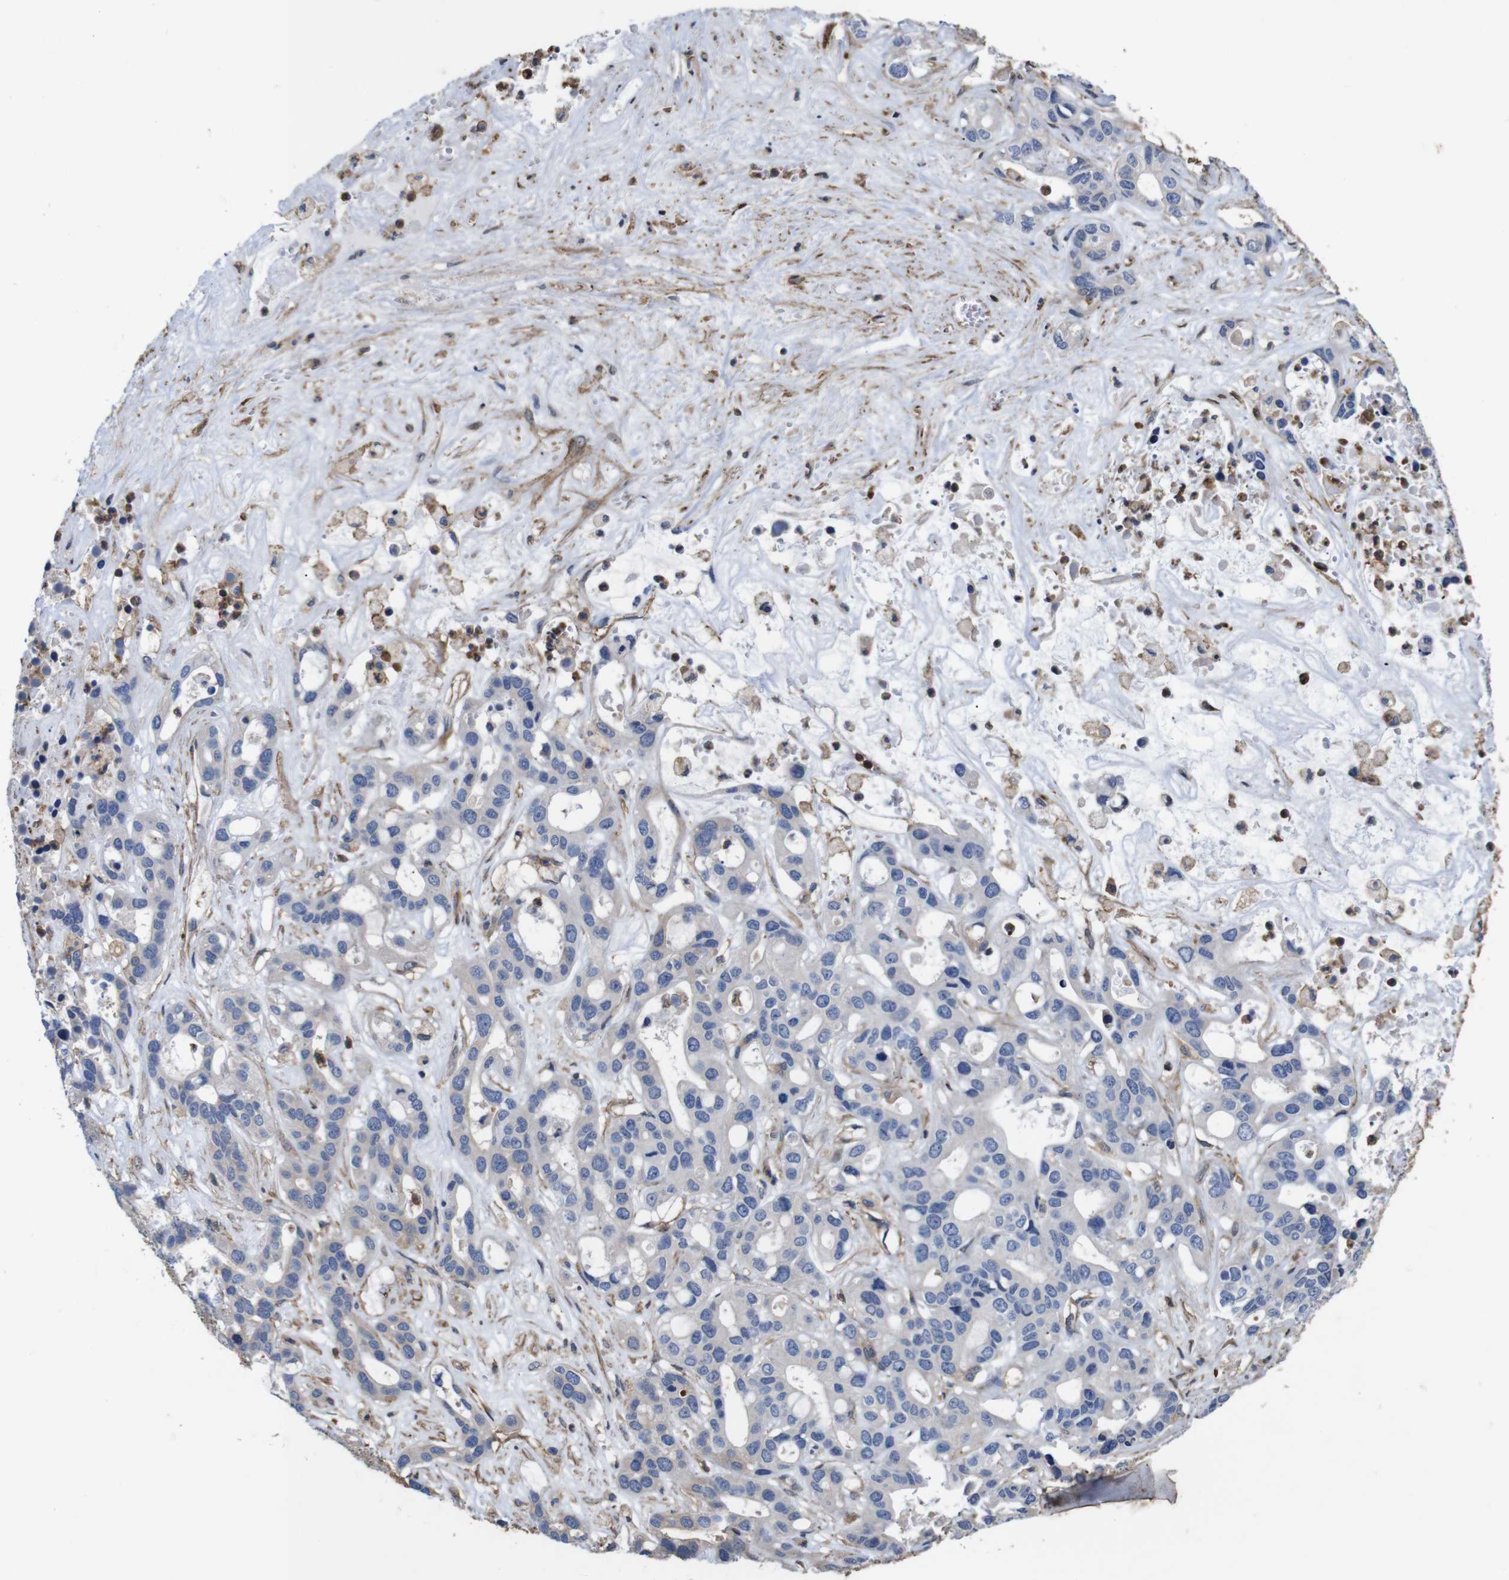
{"staining": {"intensity": "negative", "quantity": "none", "location": "none"}, "tissue": "liver cancer", "cell_type": "Tumor cells", "image_type": "cancer", "snomed": [{"axis": "morphology", "description": "Cholangiocarcinoma"}, {"axis": "topography", "description": "Liver"}], "caption": "Protein analysis of liver cancer (cholangiocarcinoma) reveals no significant positivity in tumor cells.", "gene": "PI4KA", "patient": {"sex": "female", "age": 65}}